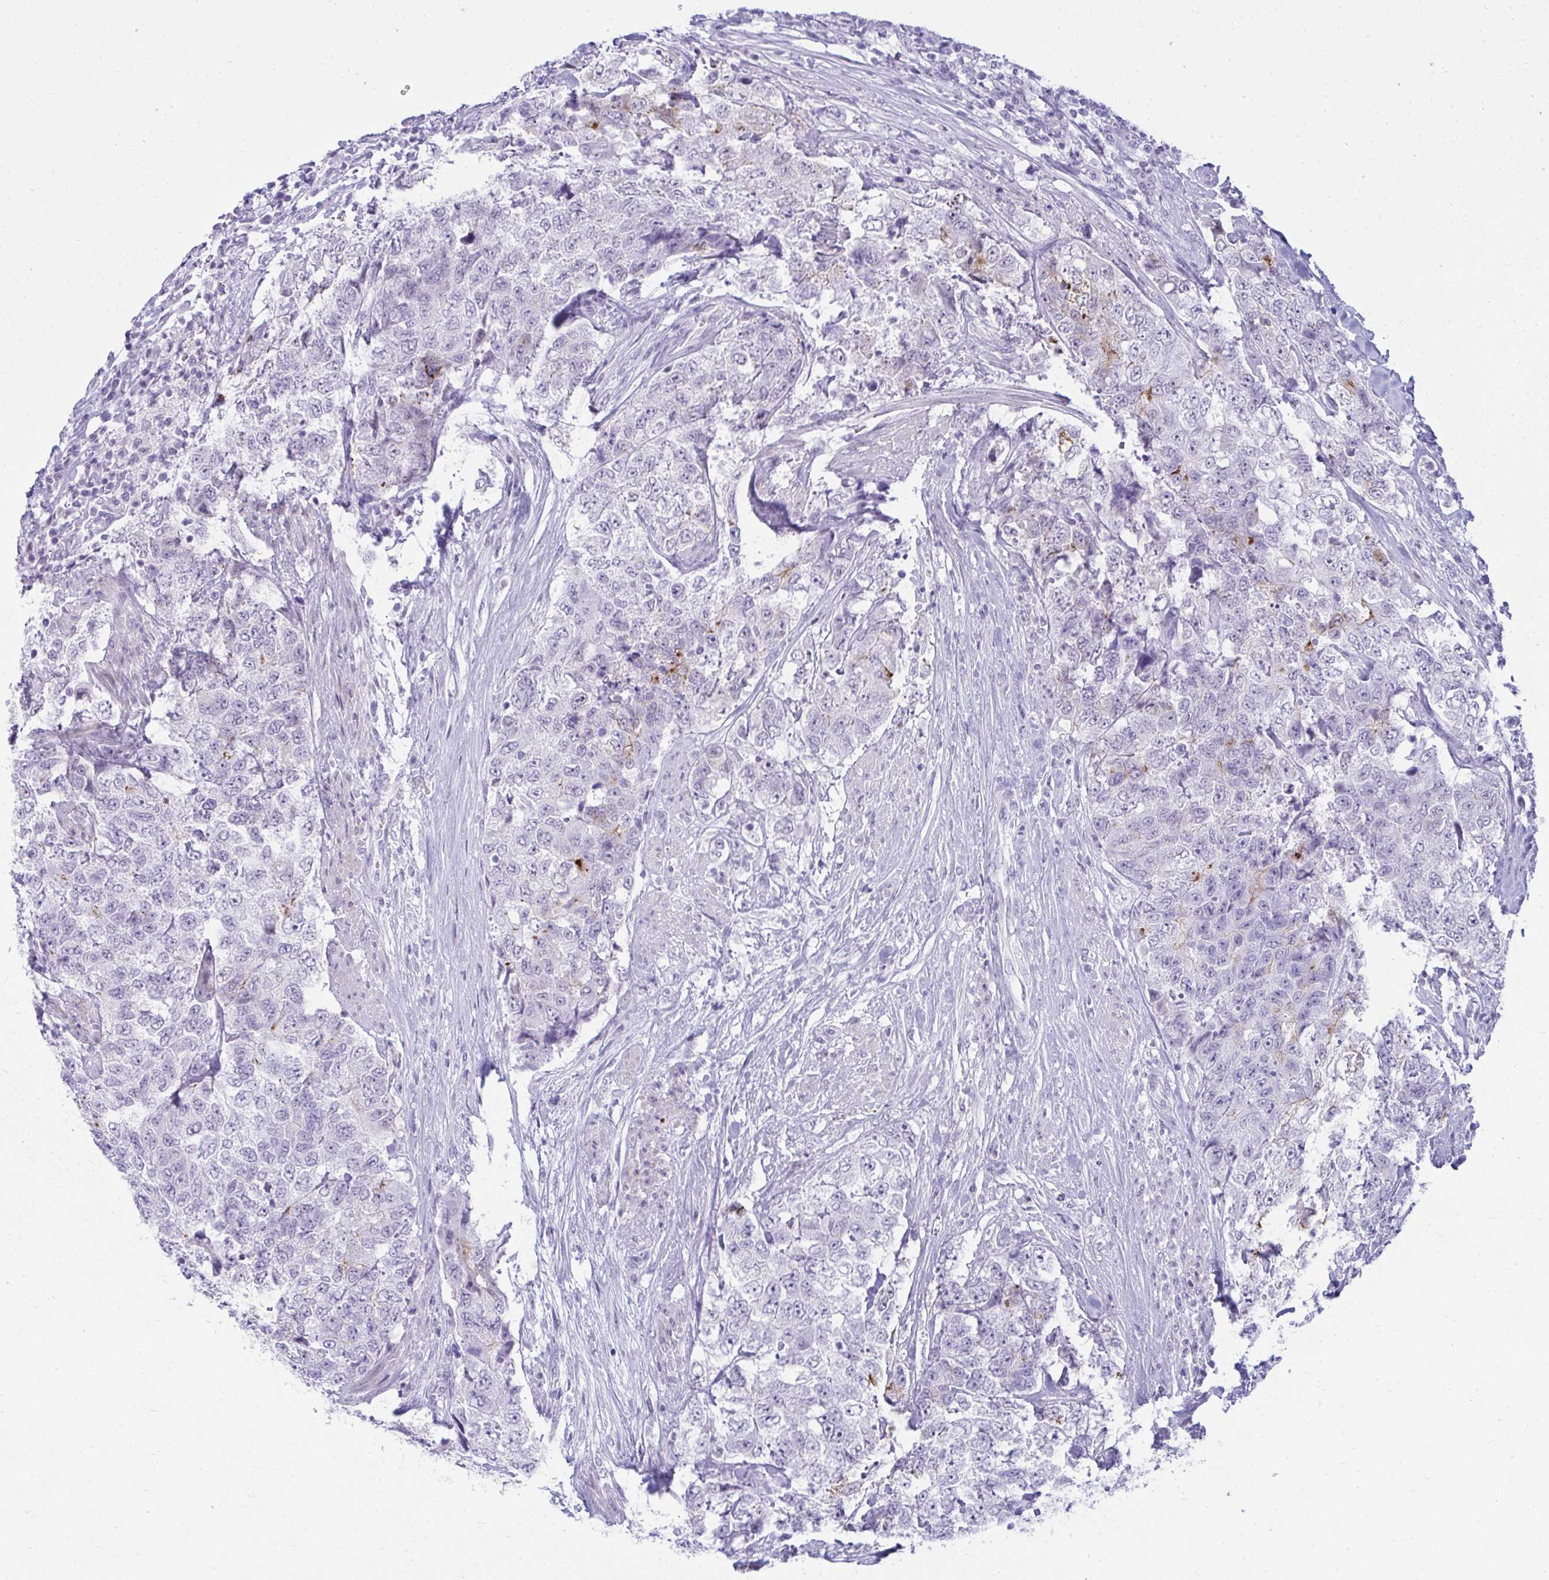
{"staining": {"intensity": "weak", "quantity": "<25%", "location": "cytoplasmic/membranous"}, "tissue": "urothelial cancer", "cell_type": "Tumor cells", "image_type": "cancer", "snomed": [{"axis": "morphology", "description": "Urothelial carcinoma, High grade"}, {"axis": "topography", "description": "Urinary bladder"}], "caption": "There is no significant positivity in tumor cells of urothelial cancer.", "gene": "OR5F1", "patient": {"sex": "female", "age": 78}}